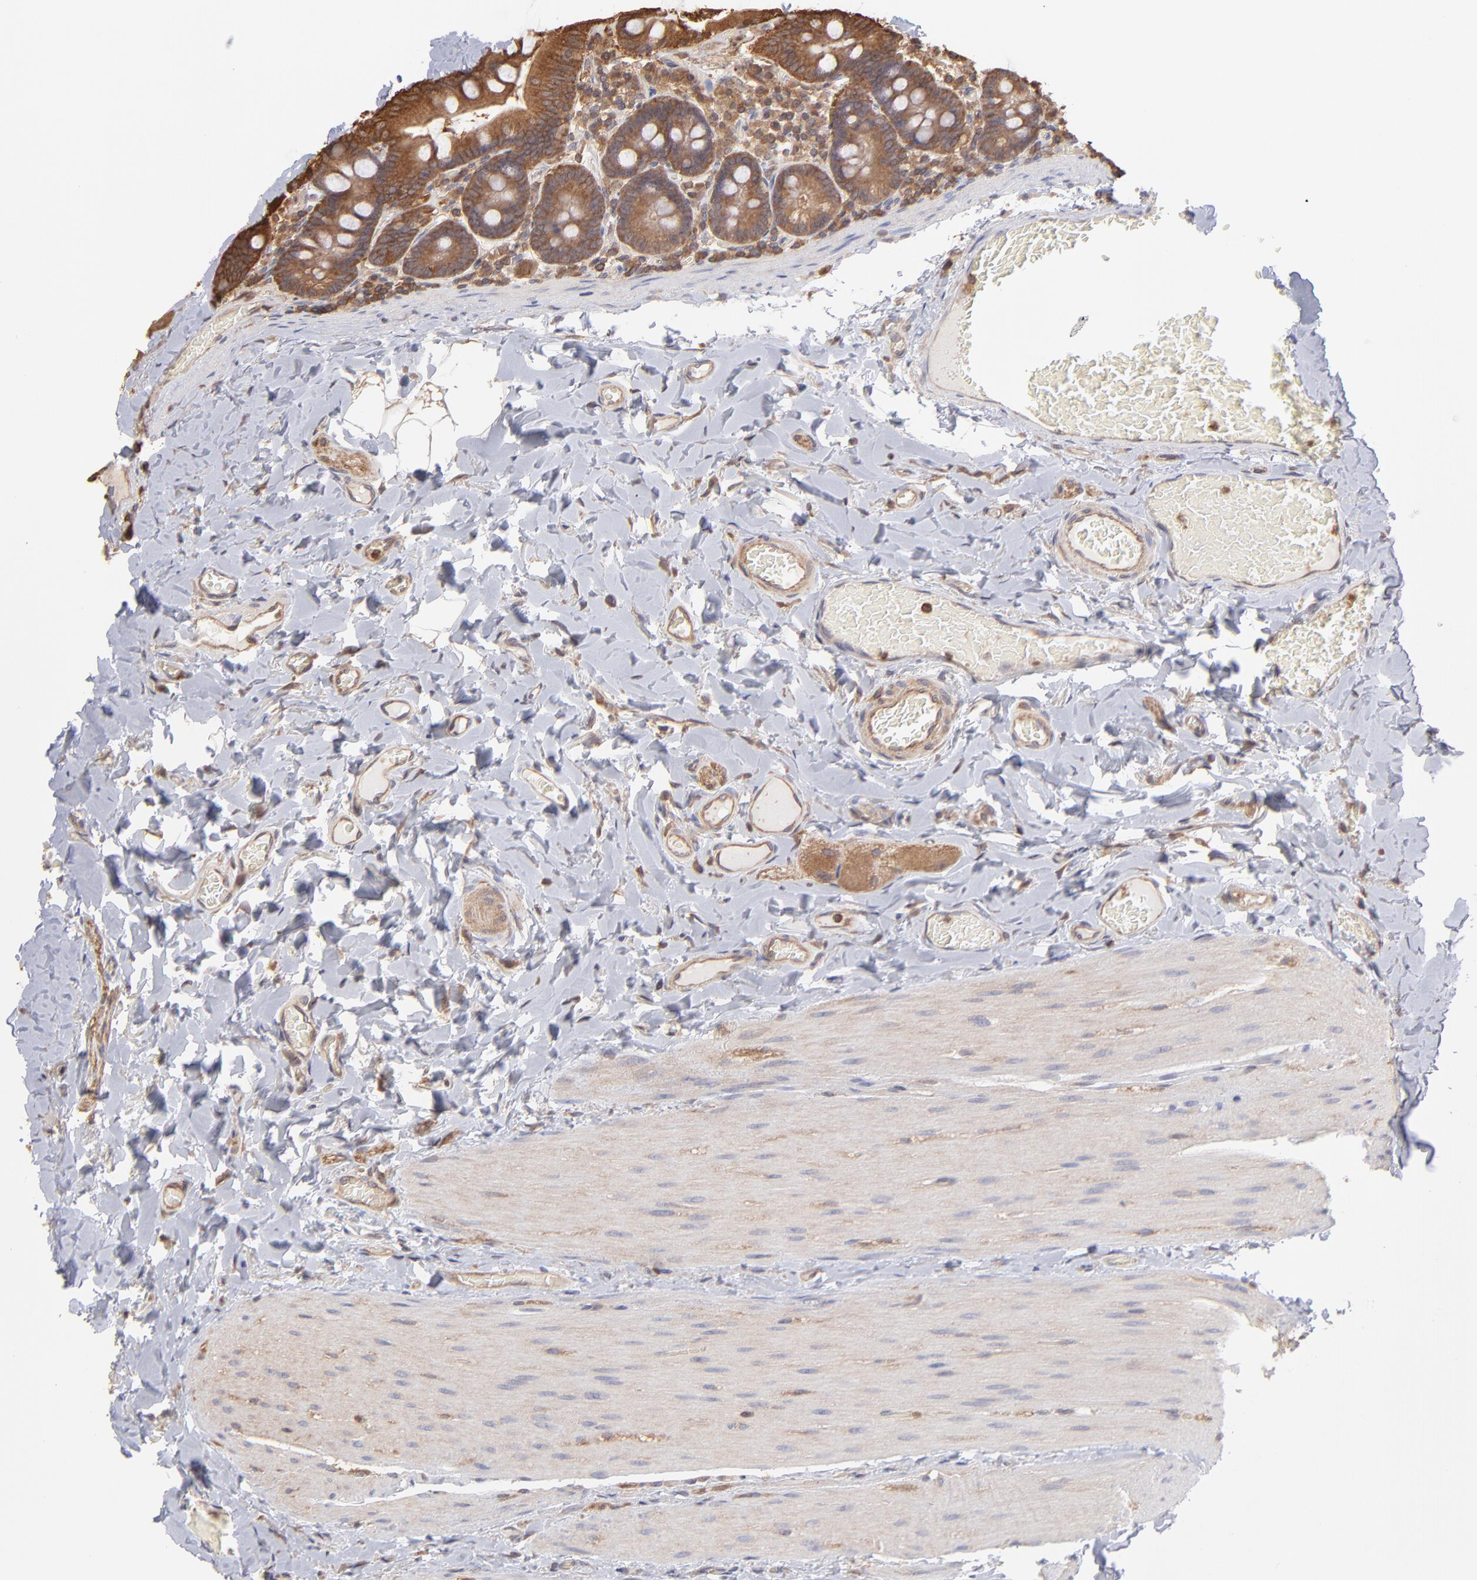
{"staining": {"intensity": "strong", "quantity": ">75%", "location": "cytoplasmic/membranous"}, "tissue": "duodenum", "cell_type": "Glandular cells", "image_type": "normal", "snomed": [{"axis": "morphology", "description": "Normal tissue, NOS"}, {"axis": "topography", "description": "Duodenum"}], "caption": "DAB (3,3'-diaminobenzidine) immunohistochemical staining of benign duodenum reveals strong cytoplasmic/membranous protein staining in approximately >75% of glandular cells. Ihc stains the protein in brown and the nuclei are stained blue.", "gene": "MAP2K2", "patient": {"sex": "male", "age": 66}}